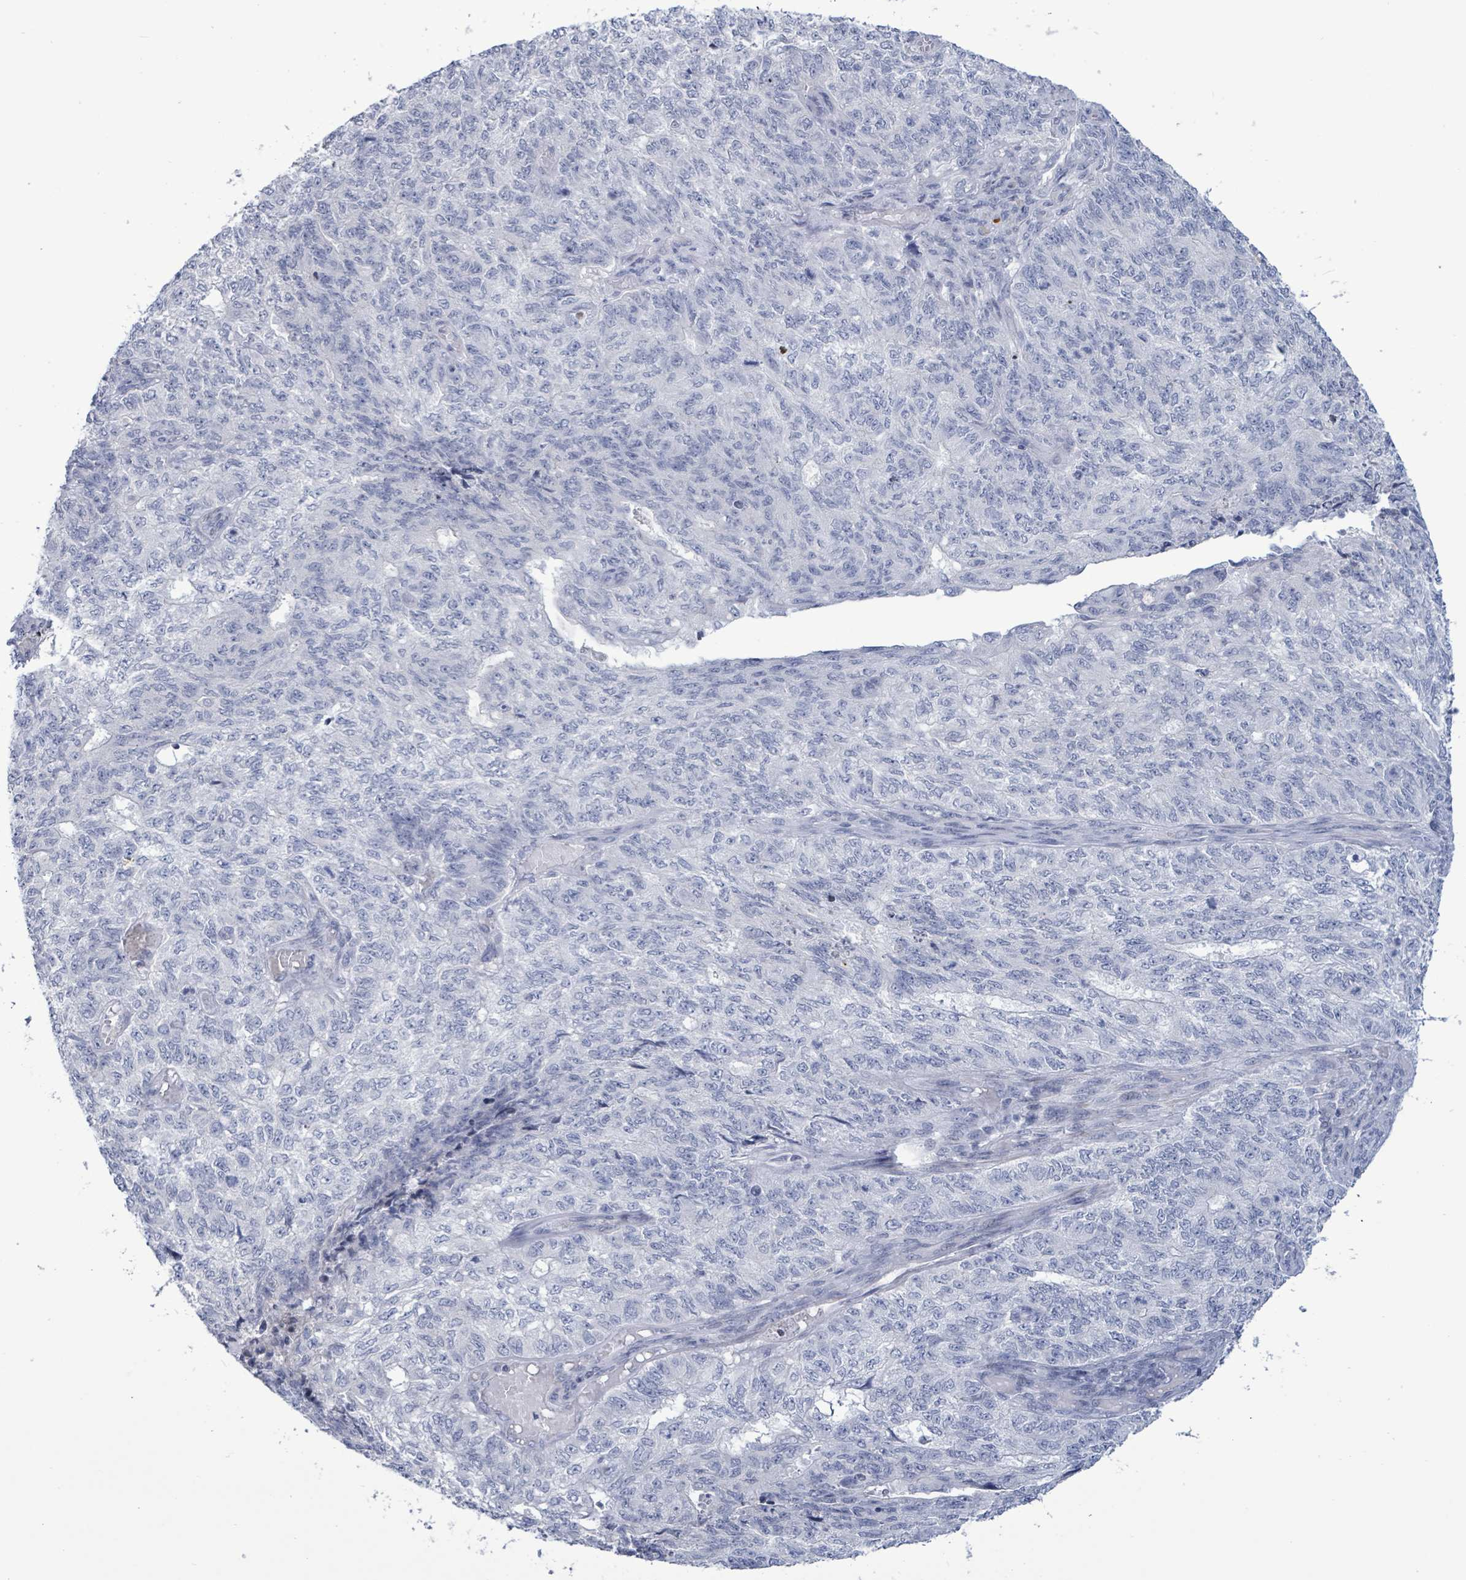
{"staining": {"intensity": "negative", "quantity": "none", "location": "none"}, "tissue": "endometrial cancer", "cell_type": "Tumor cells", "image_type": "cancer", "snomed": [{"axis": "morphology", "description": "Adenocarcinoma, NOS"}, {"axis": "topography", "description": "Endometrium"}], "caption": "Immunohistochemistry of human endometrial adenocarcinoma reveals no staining in tumor cells.", "gene": "NTN3", "patient": {"sex": "female", "age": 32}}